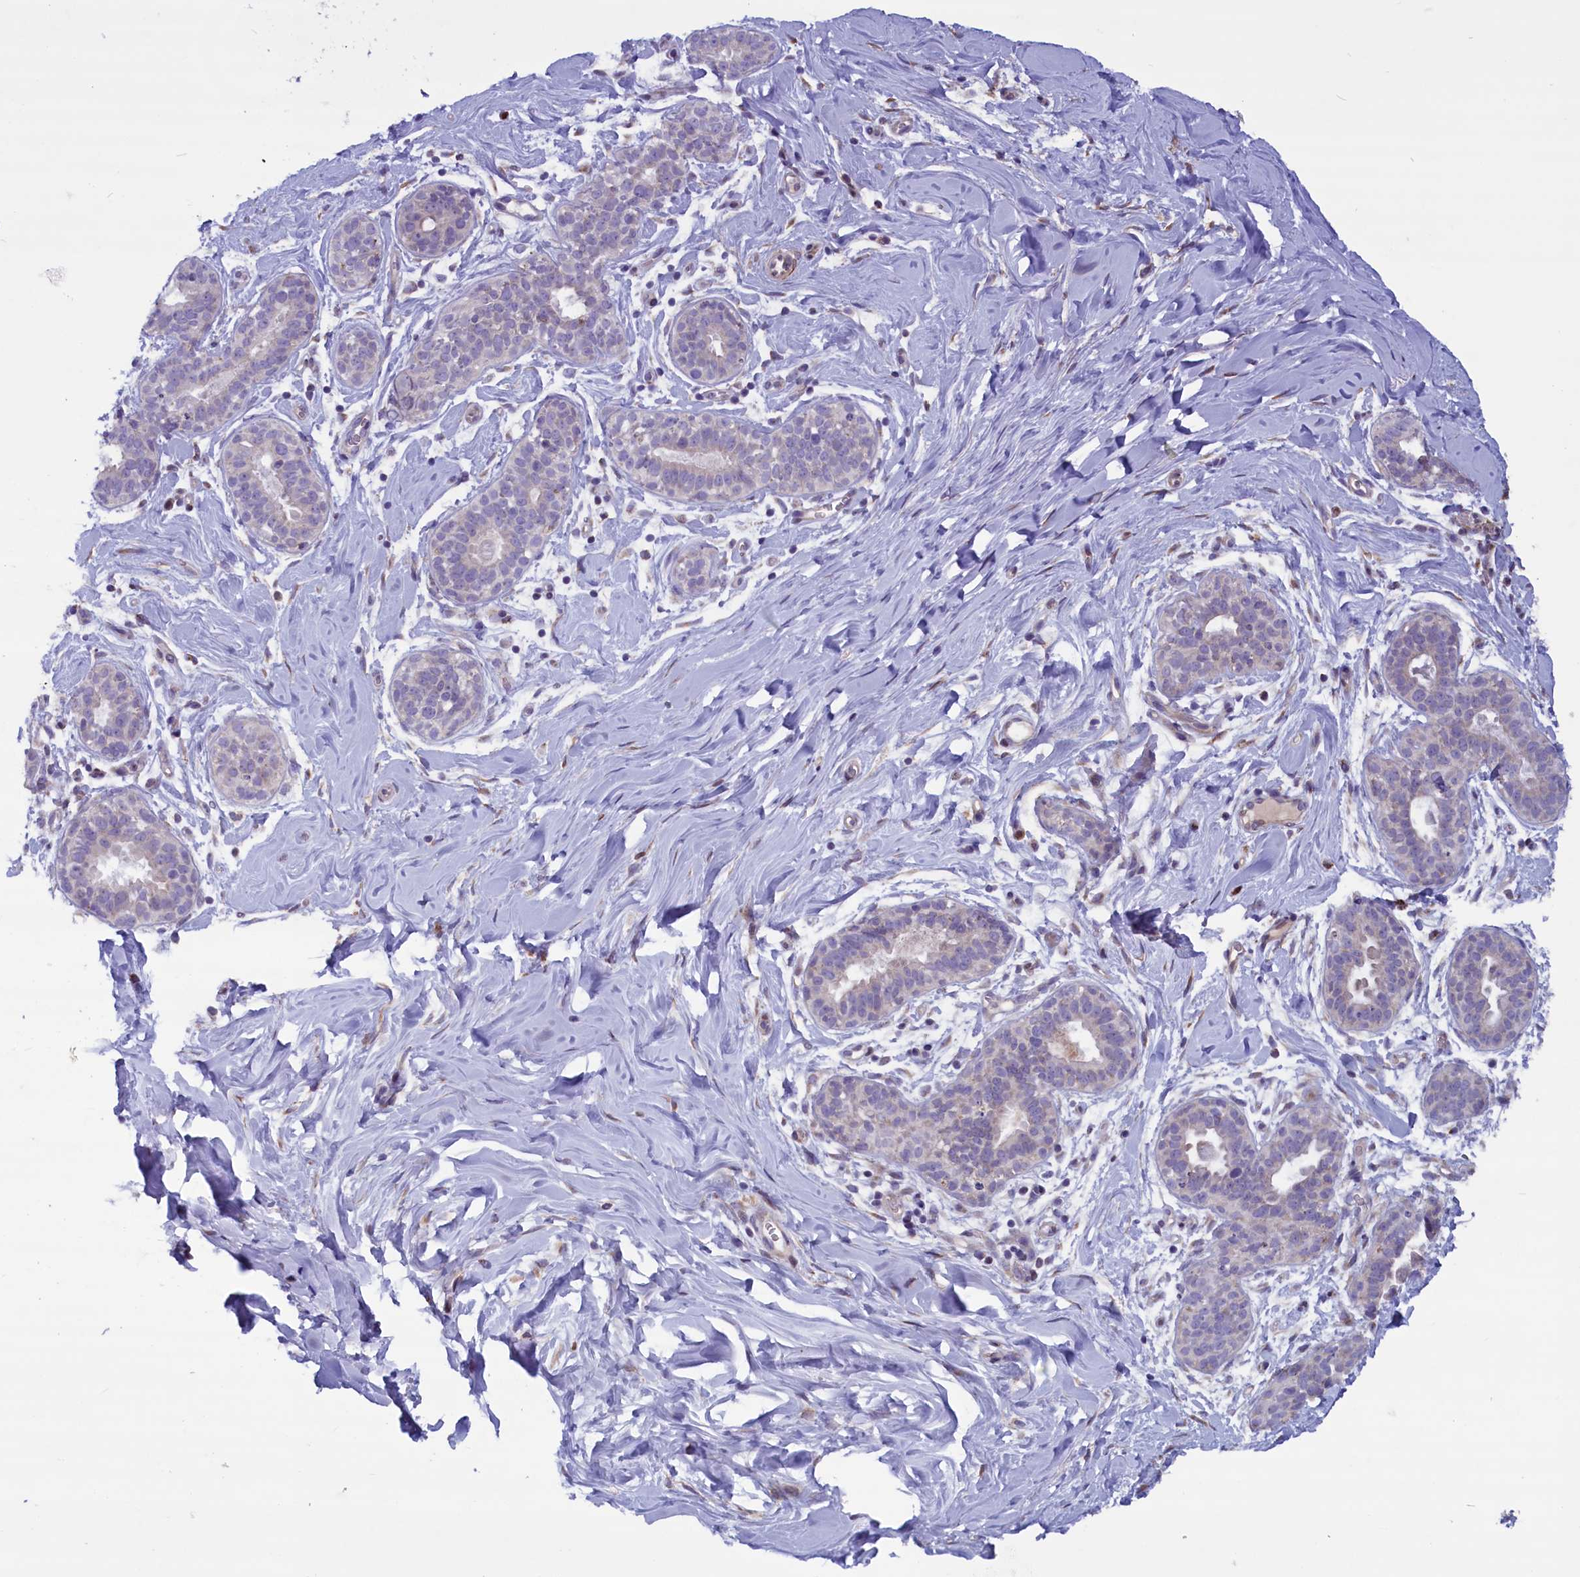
{"staining": {"intensity": "negative", "quantity": "none", "location": "none"}, "tissue": "adipose tissue", "cell_type": "Adipocytes", "image_type": "normal", "snomed": [{"axis": "morphology", "description": "Normal tissue, NOS"}, {"axis": "topography", "description": "Breast"}], "caption": "Immunohistochemistry (IHC) of normal human adipose tissue displays no expression in adipocytes.", "gene": "MIEF2", "patient": {"sex": "female", "age": 26}}